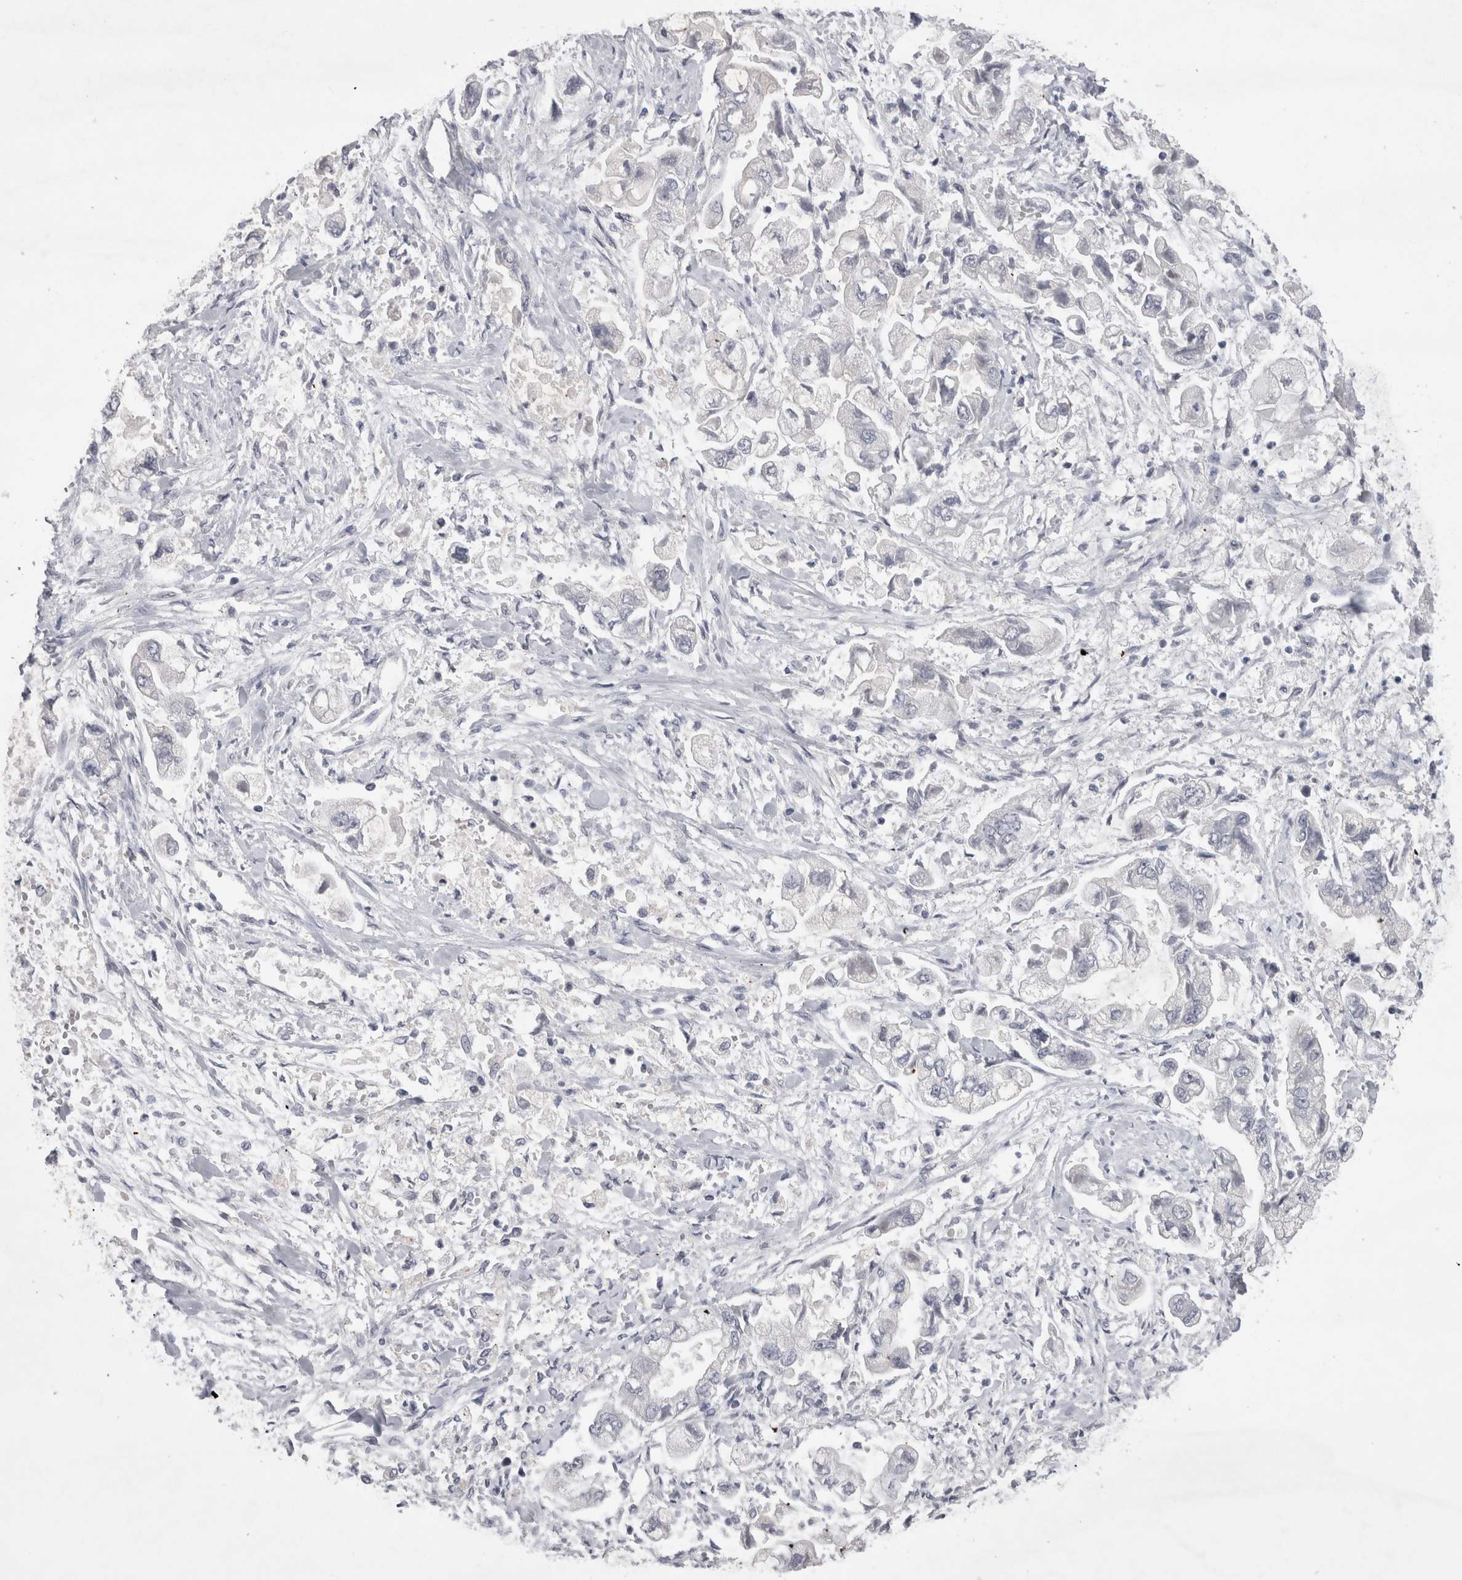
{"staining": {"intensity": "negative", "quantity": "none", "location": "none"}, "tissue": "stomach cancer", "cell_type": "Tumor cells", "image_type": "cancer", "snomed": [{"axis": "morphology", "description": "Normal tissue, NOS"}, {"axis": "morphology", "description": "Adenocarcinoma, NOS"}, {"axis": "topography", "description": "Stomach"}], "caption": "DAB immunohistochemical staining of human stomach cancer (adenocarcinoma) demonstrates no significant positivity in tumor cells. (DAB (3,3'-diaminobenzidine) IHC, high magnification).", "gene": "KIF18B", "patient": {"sex": "male", "age": 62}}